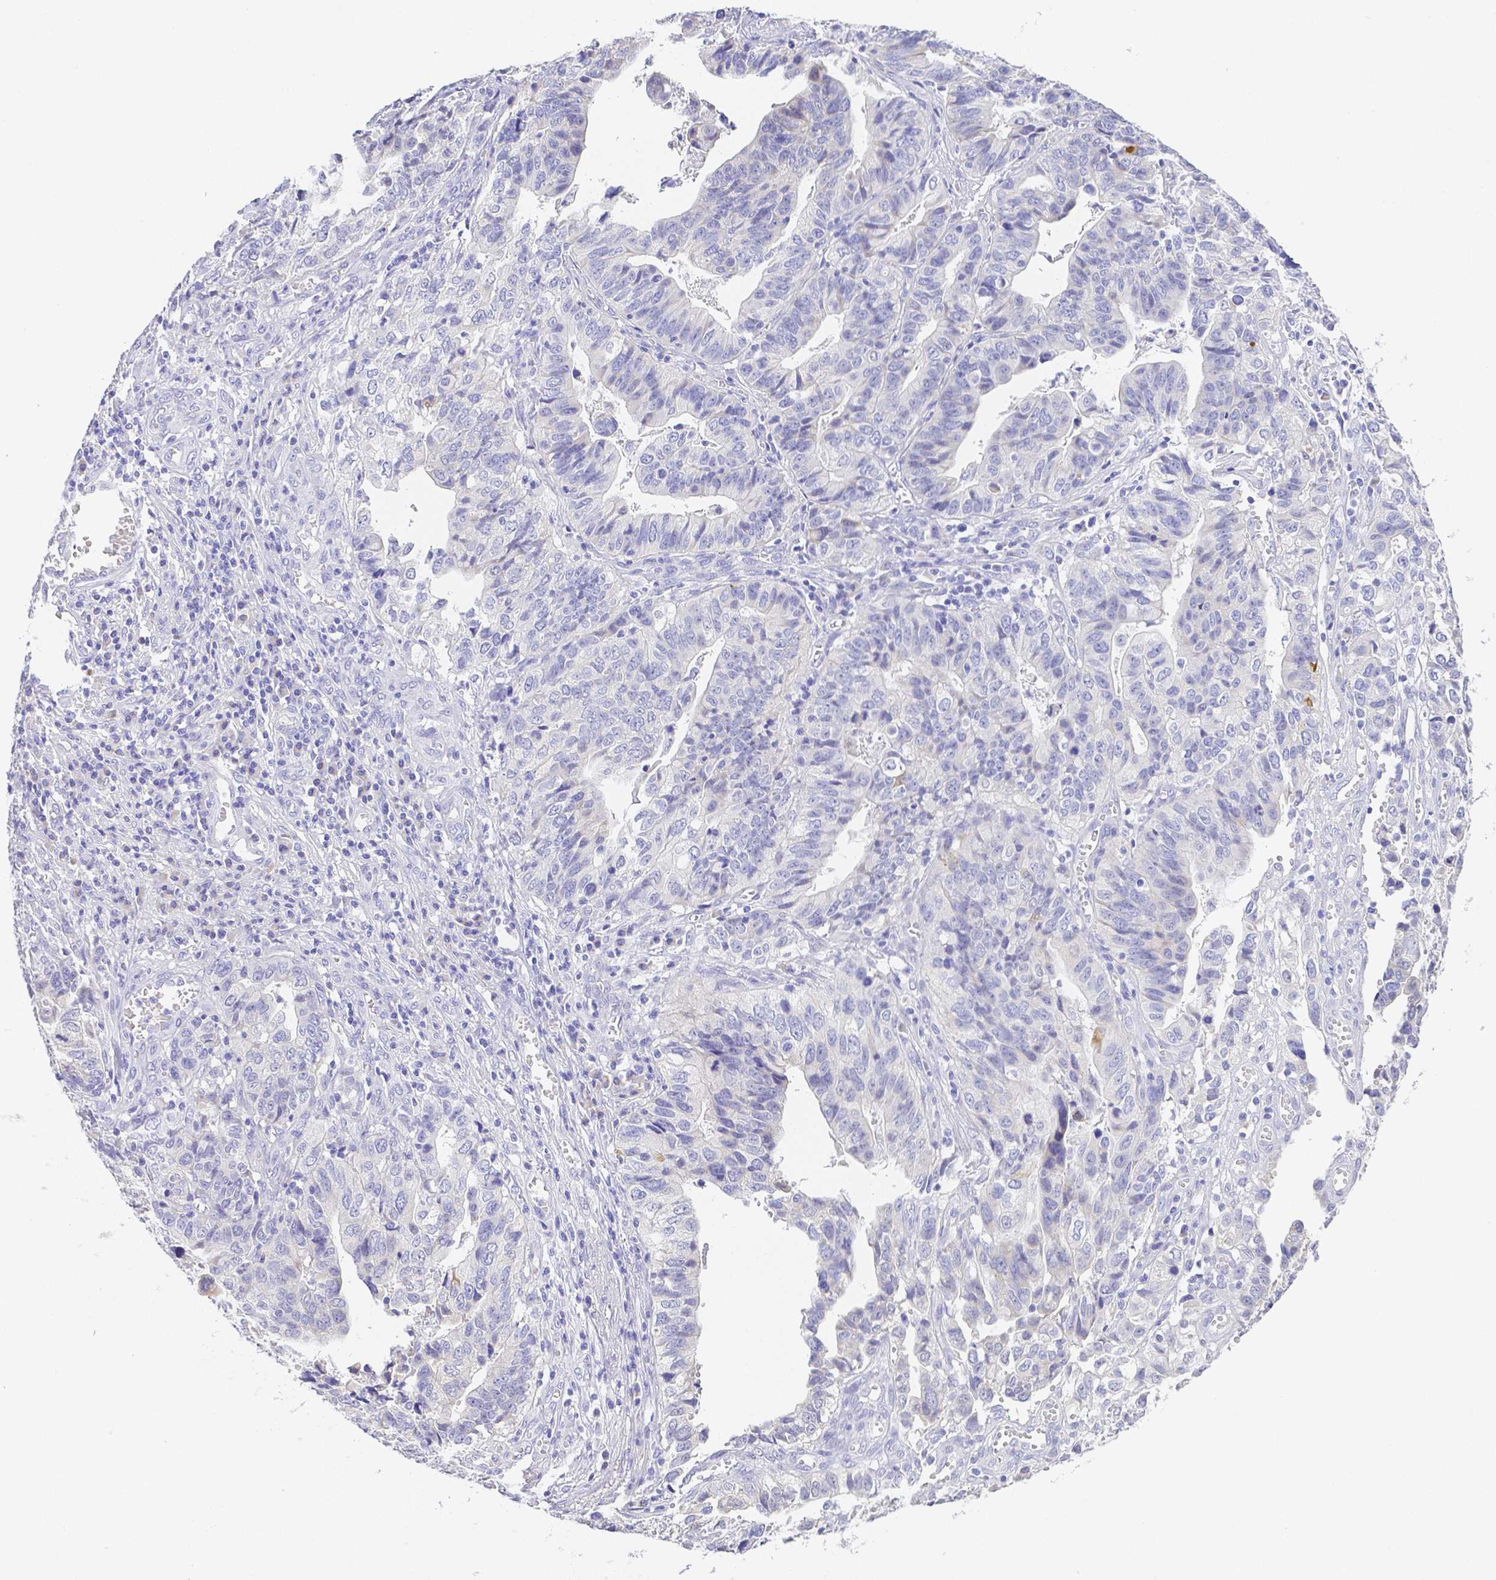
{"staining": {"intensity": "negative", "quantity": "none", "location": "none"}, "tissue": "stomach cancer", "cell_type": "Tumor cells", "image_type": "cancer", "snomed": [{"axis": "morphology", "description": "Adenocarcinoma, NOS"}, {"axis": "topography", "description": "Stomach, upper"}], "caption": "A photomicrograph of adenocarcinoma (stomach) stained for a protein displays no brown staining in tumor cells.", "gene": "ZG16B", "patient": {"sex": "female", "age": 67}}